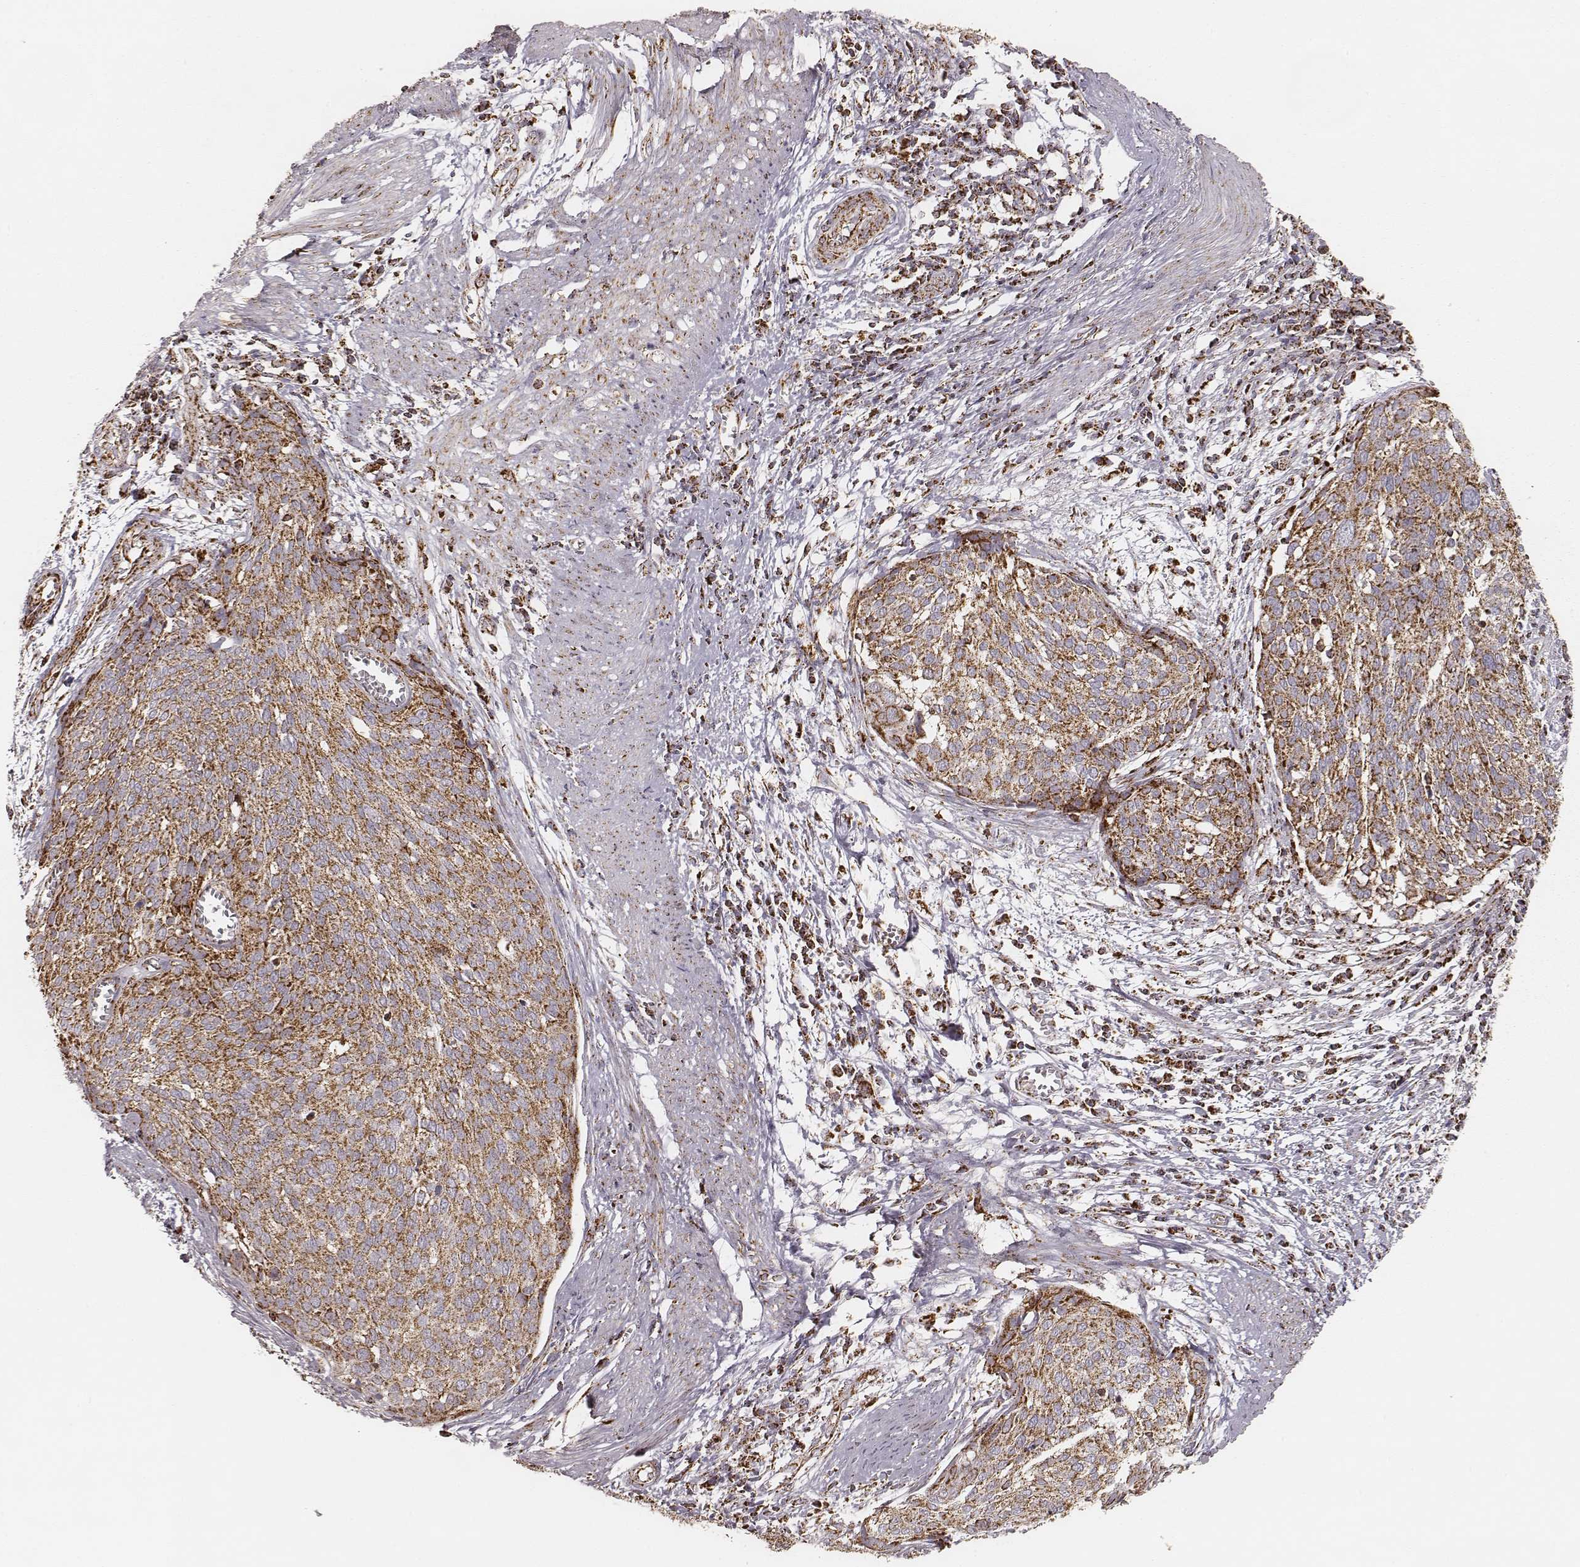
{"staining": {"intensity": "strong", "quantity": ">75%", "location": "cytoplasmic/membranous"}, "tissue": "cervical cancer", "cell_type": "Tumor cells", "image_type": "cancer", "snomed": [{"axis": "morphology", "description": "Squamous cell carcinoma, NOS"}, {"axis": "topography", "description": "Cervix"}], "caption": "Immunohistochemical staining of cervical cancer (squamous cell carcinoma) displays high levels of strong cytoplasmic/membranous protein staining in approximately >75% of tumor cells.", "gene": "CS", "patient": {"sex": "female", "age": 39}}